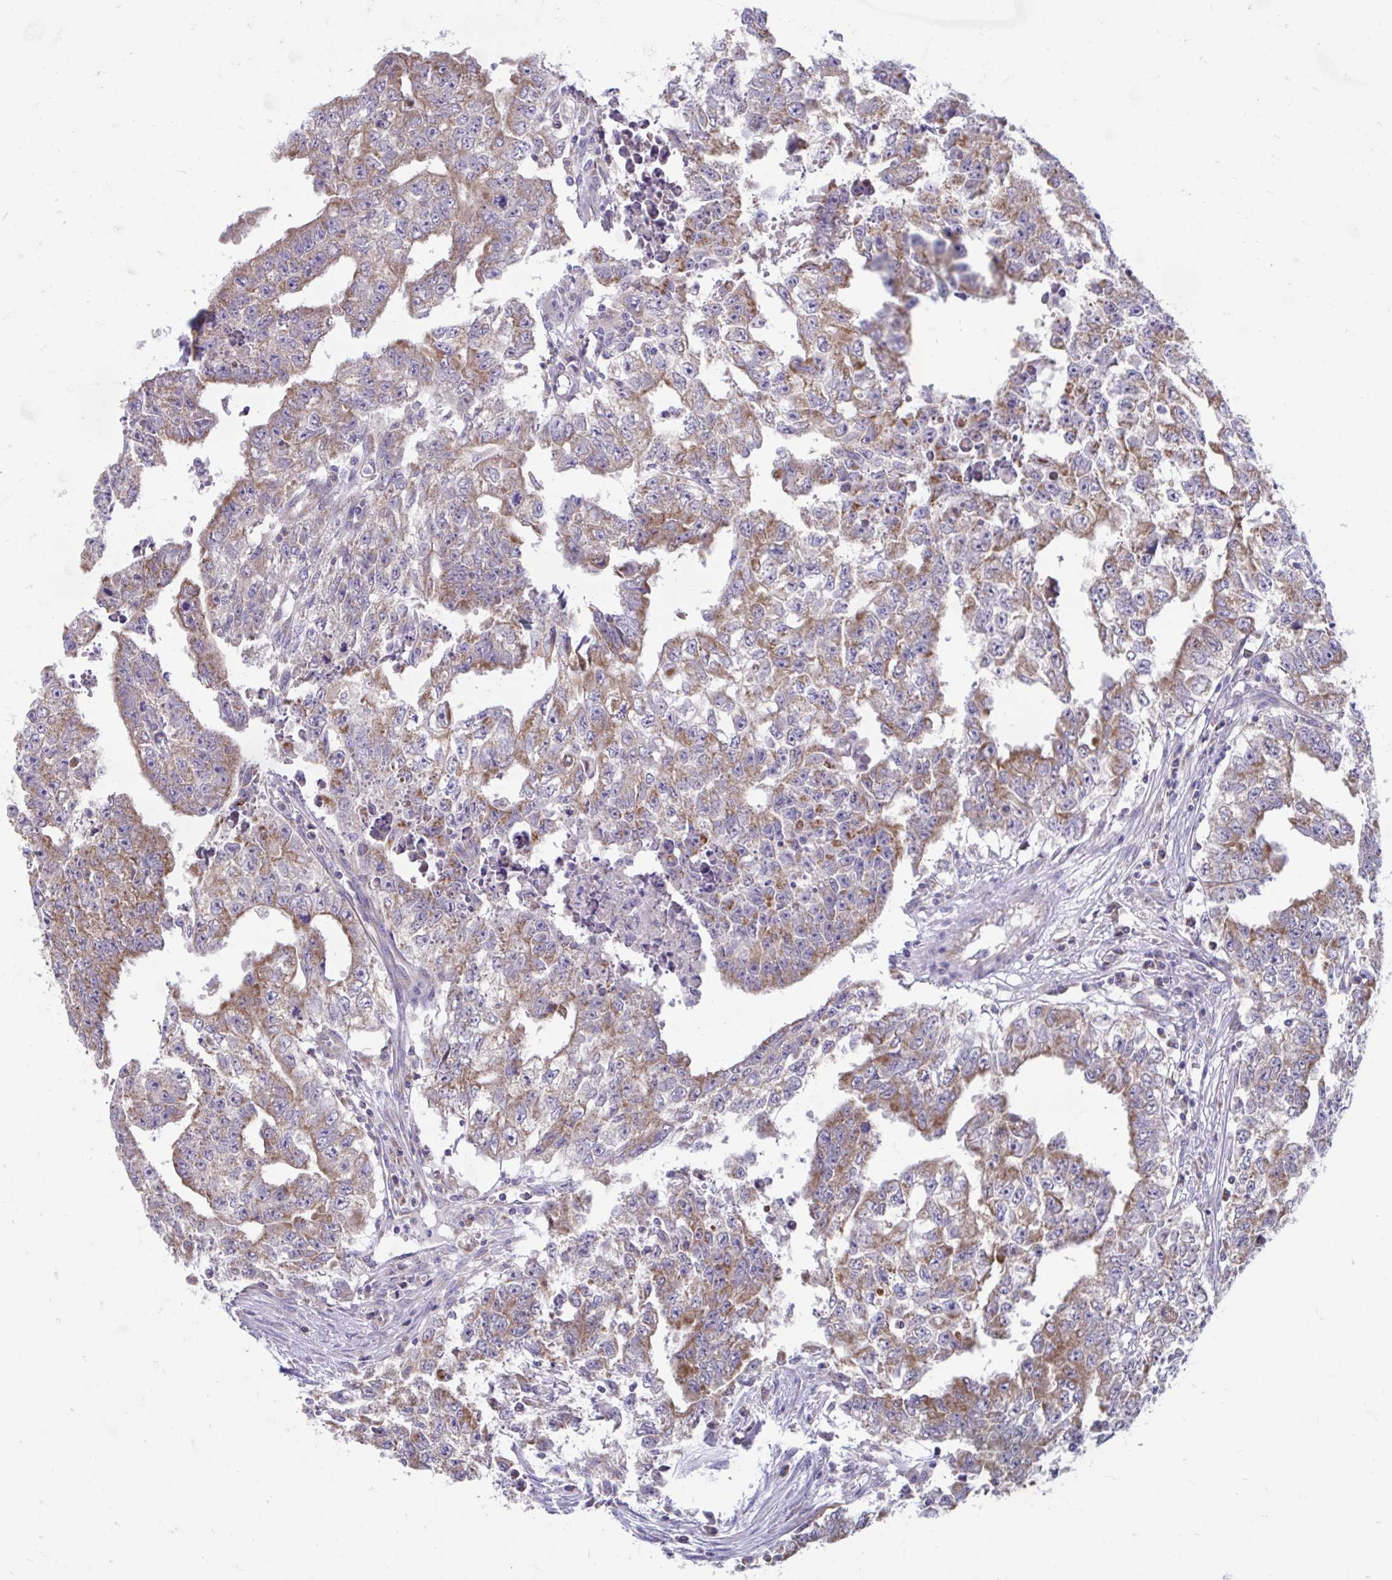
{"staining": {"intensity": "moderate", "quantity": ">75%", "location": "cytoplasmic/membranous"}, "tissue": "testis cancer", "cell_type": "Tumor cells", "image_type": "cancer", "snomed": [{"axis": "morphology", "description": "Carcinoma, Embryonal, NOS"}, {"axis": "morphology", "description": "Teratoma, malignant, NOS"}, {"axis": "topography", "description": "Testis"}], "caption": "Approximately >75% of tumor cells in human testis cancer demonstrate moderate cytoplasmic/membranous protein expression as visualized by brown immunohistochemical staining.", "gene": "LINGO4", "patient": {"sex": "male", "age": 24}}